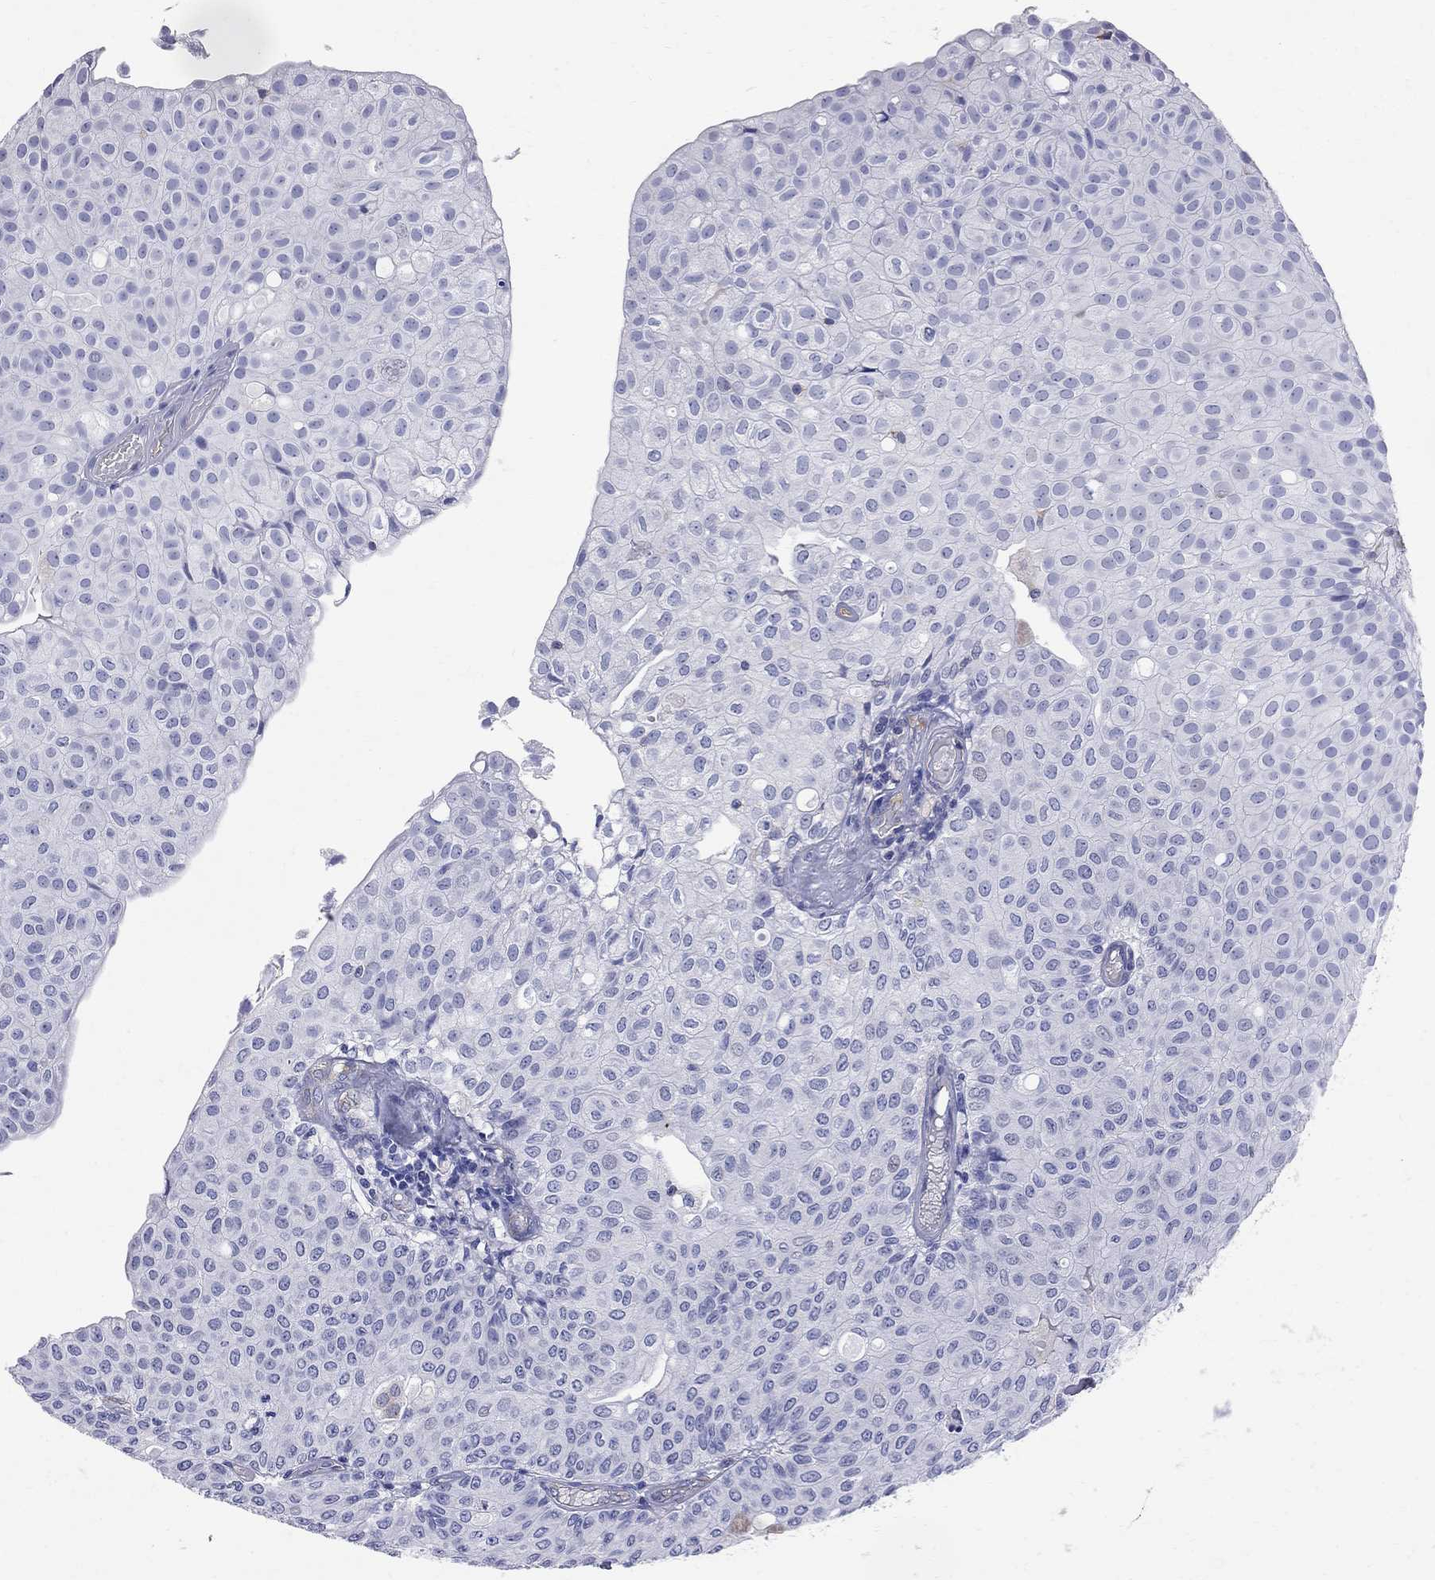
{"staining": {"intensity": "negative", "quantity": "none", "location": "none"}, "tissue": "urothelial cancer", "cell_type": "Tumor cells", "image_type": "cancer", "snomed": [{"axis": "morphology", "description": "Urothelial carcinoma, Low grade"}, {"axis": "topography", "description": "Urinary bladder"}], "caption": "High power microscopy image of an IHC image of low-grade urothelial carcinoma, revealing no significant expression in tumor cells.", "gene": "ABI3", "patient": {"sex": "male", "age": 89}}